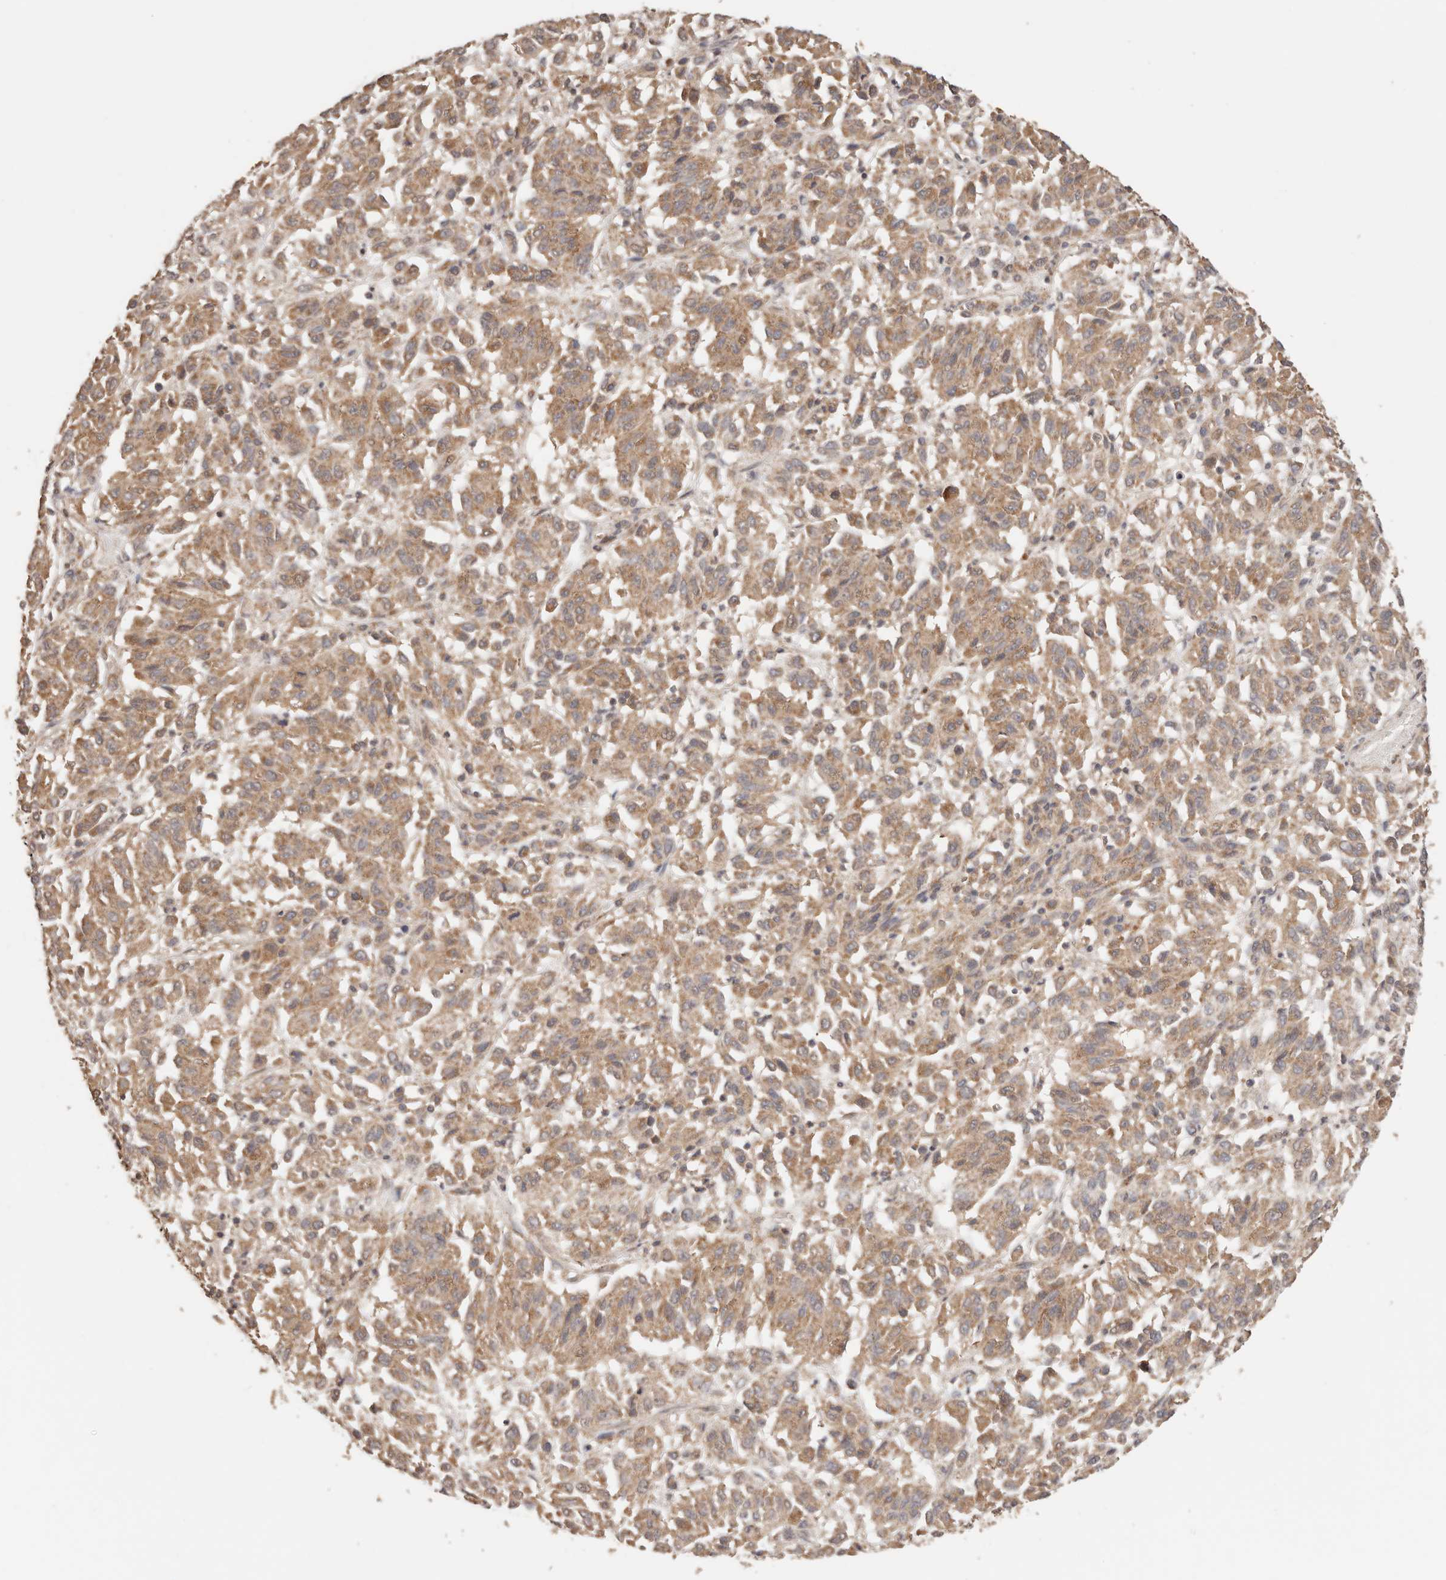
{"staining": {"intensity": "weak", "quantity": ">75%", "location": "cytoplasmic/membranous"}, "tissue": "melanoma", "cell_type": "Tumor cells", "image_type": "cancer", "snomed": [{"axis": "morphology", "description": "Malignant melanoma, NOS"}, {"axis": "topography", "description": "Skin"}], "caption": "An image of human malignant melanoma stained for a protein demonstrates weak cytoplasmic/membranous brown staining in tumor cells. The staining is performed using DAB brown chromogen to label protein expression. The nuclei are counter-stained blue using hematoxylin.", "gene": "AFDN", "patient": {"sex": "female", "age": 82}}